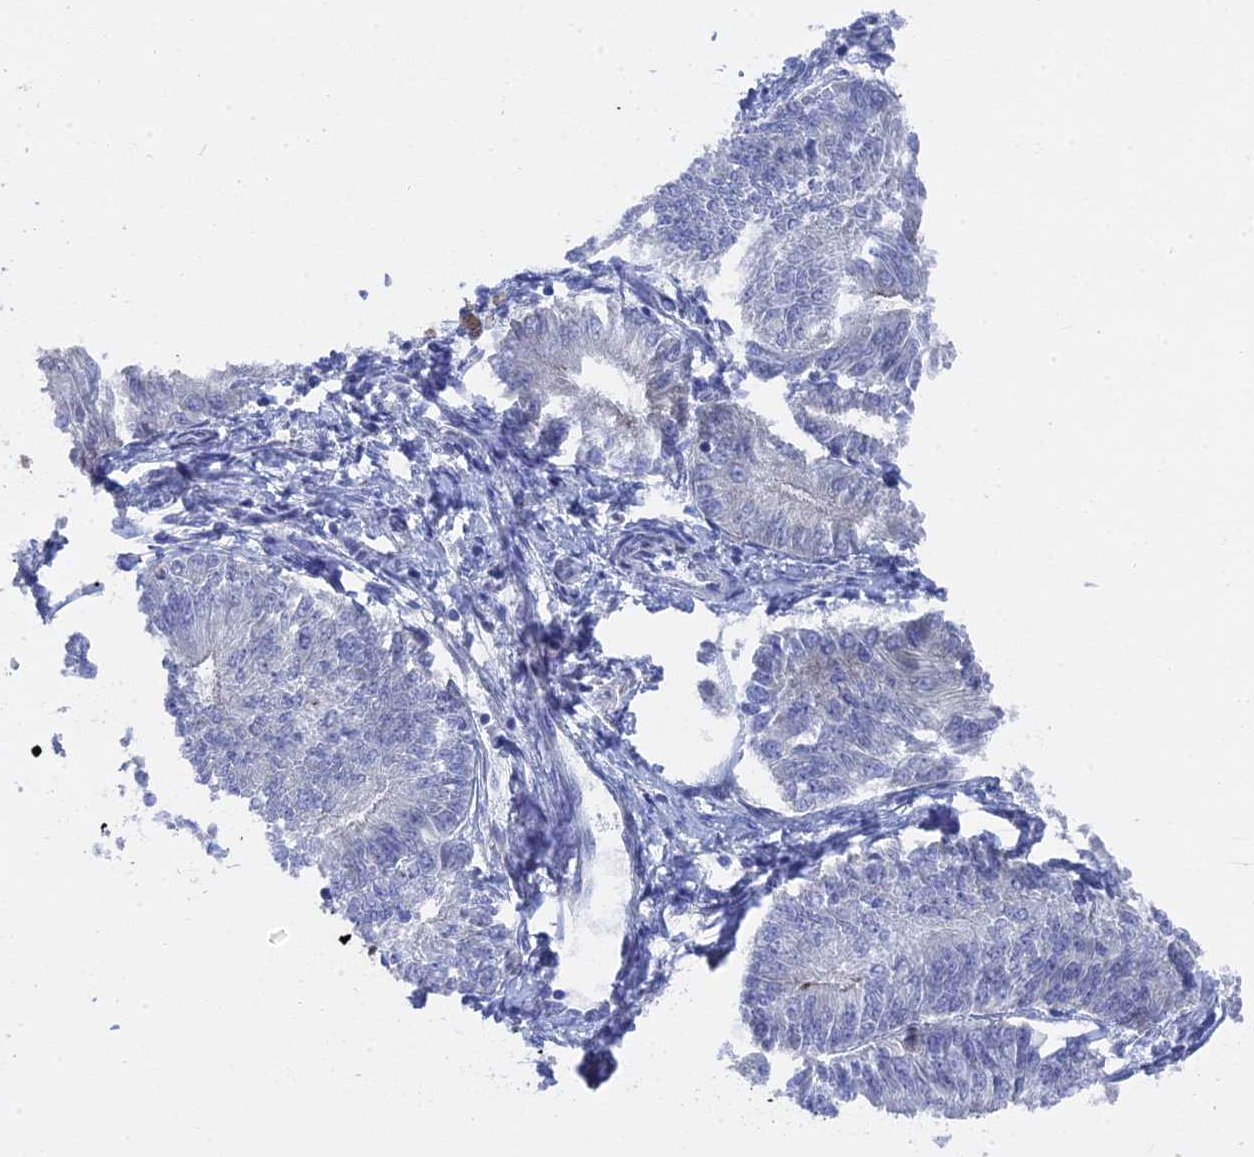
{"staining": {"intensity": "negative", "quantity": "none", "location": "none"}, "tissue": "endometrial cancer", "cell_type": "Tumor cells", "image_type": "cancer", "snomed": [{"axis": "morphology", "description": "Adenocarcinoma, NOS"}, {"axis": "topography", "description": "Endometrium"}], "caption": "A high-resolution photomicrograph shows immunohistochemistry (IHC) staining of adenocarcinoma (endometrial), which shows no significant staining in tumor cells.", "gene": "TMEM161A", "patient": {"sex": "female", "age": 58}}